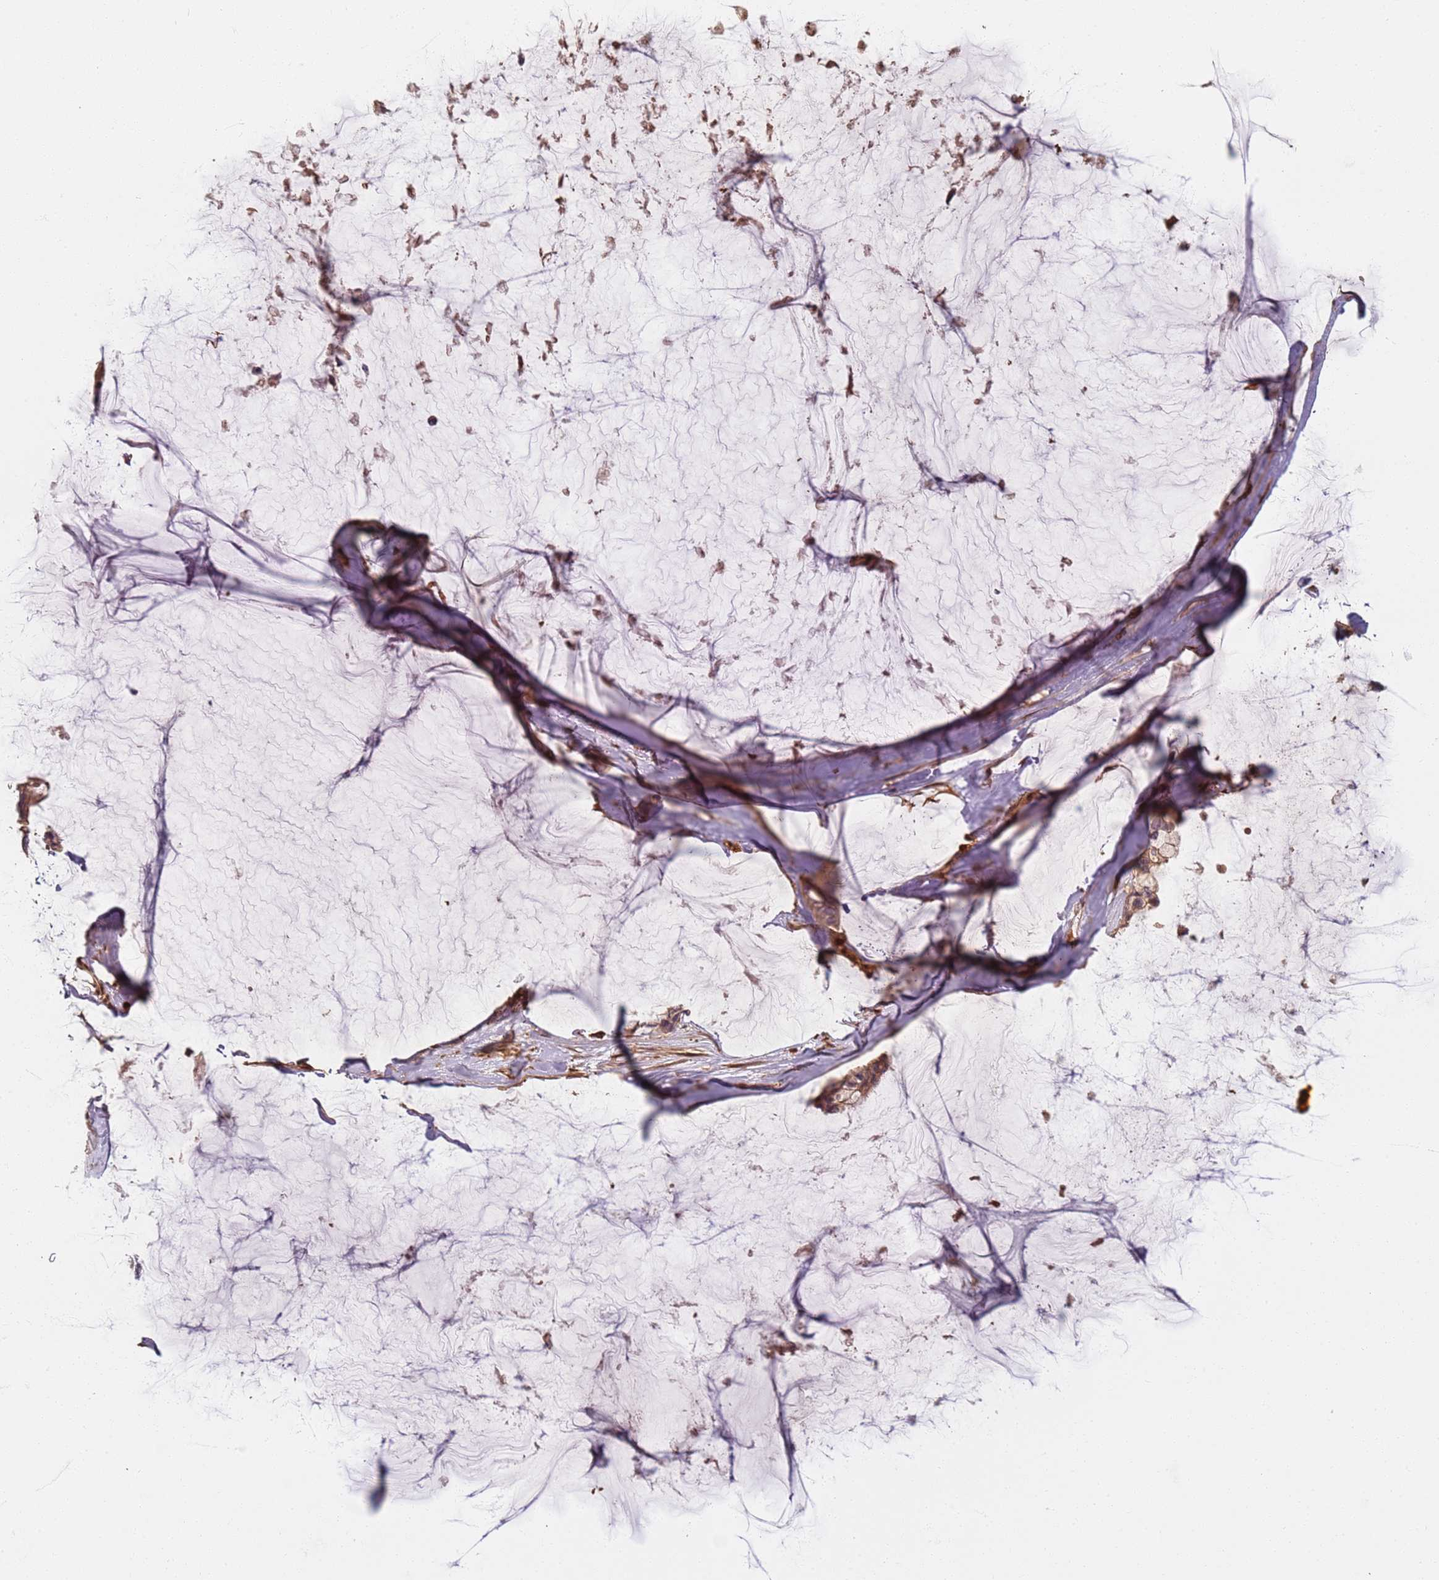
{"staining": {"intensity": "moderate", "quantity": ">75%", "location": "cytoplasmic/membranous"}, "tissue": "ovarian cancer", "cell_type": "Tumor cells", "image_type": "cancer", "snomed": [{"axis": "morphology", "description": "Cystadenocarcinoma, mucinous, NOS"}, {"axis": "topography", "description": "Ovary"}], "caption": "DAB (3,3'-diaminobenzidine) immunohistochemical staining of ovarian mucinous cystadenocarcinoma exhibits moderate cytoplasmic/membranous protein staining in approximately >75% of tumor cells.", "gene": "SDCCAG8", "patient": {"sex": "female", "age": 39}}